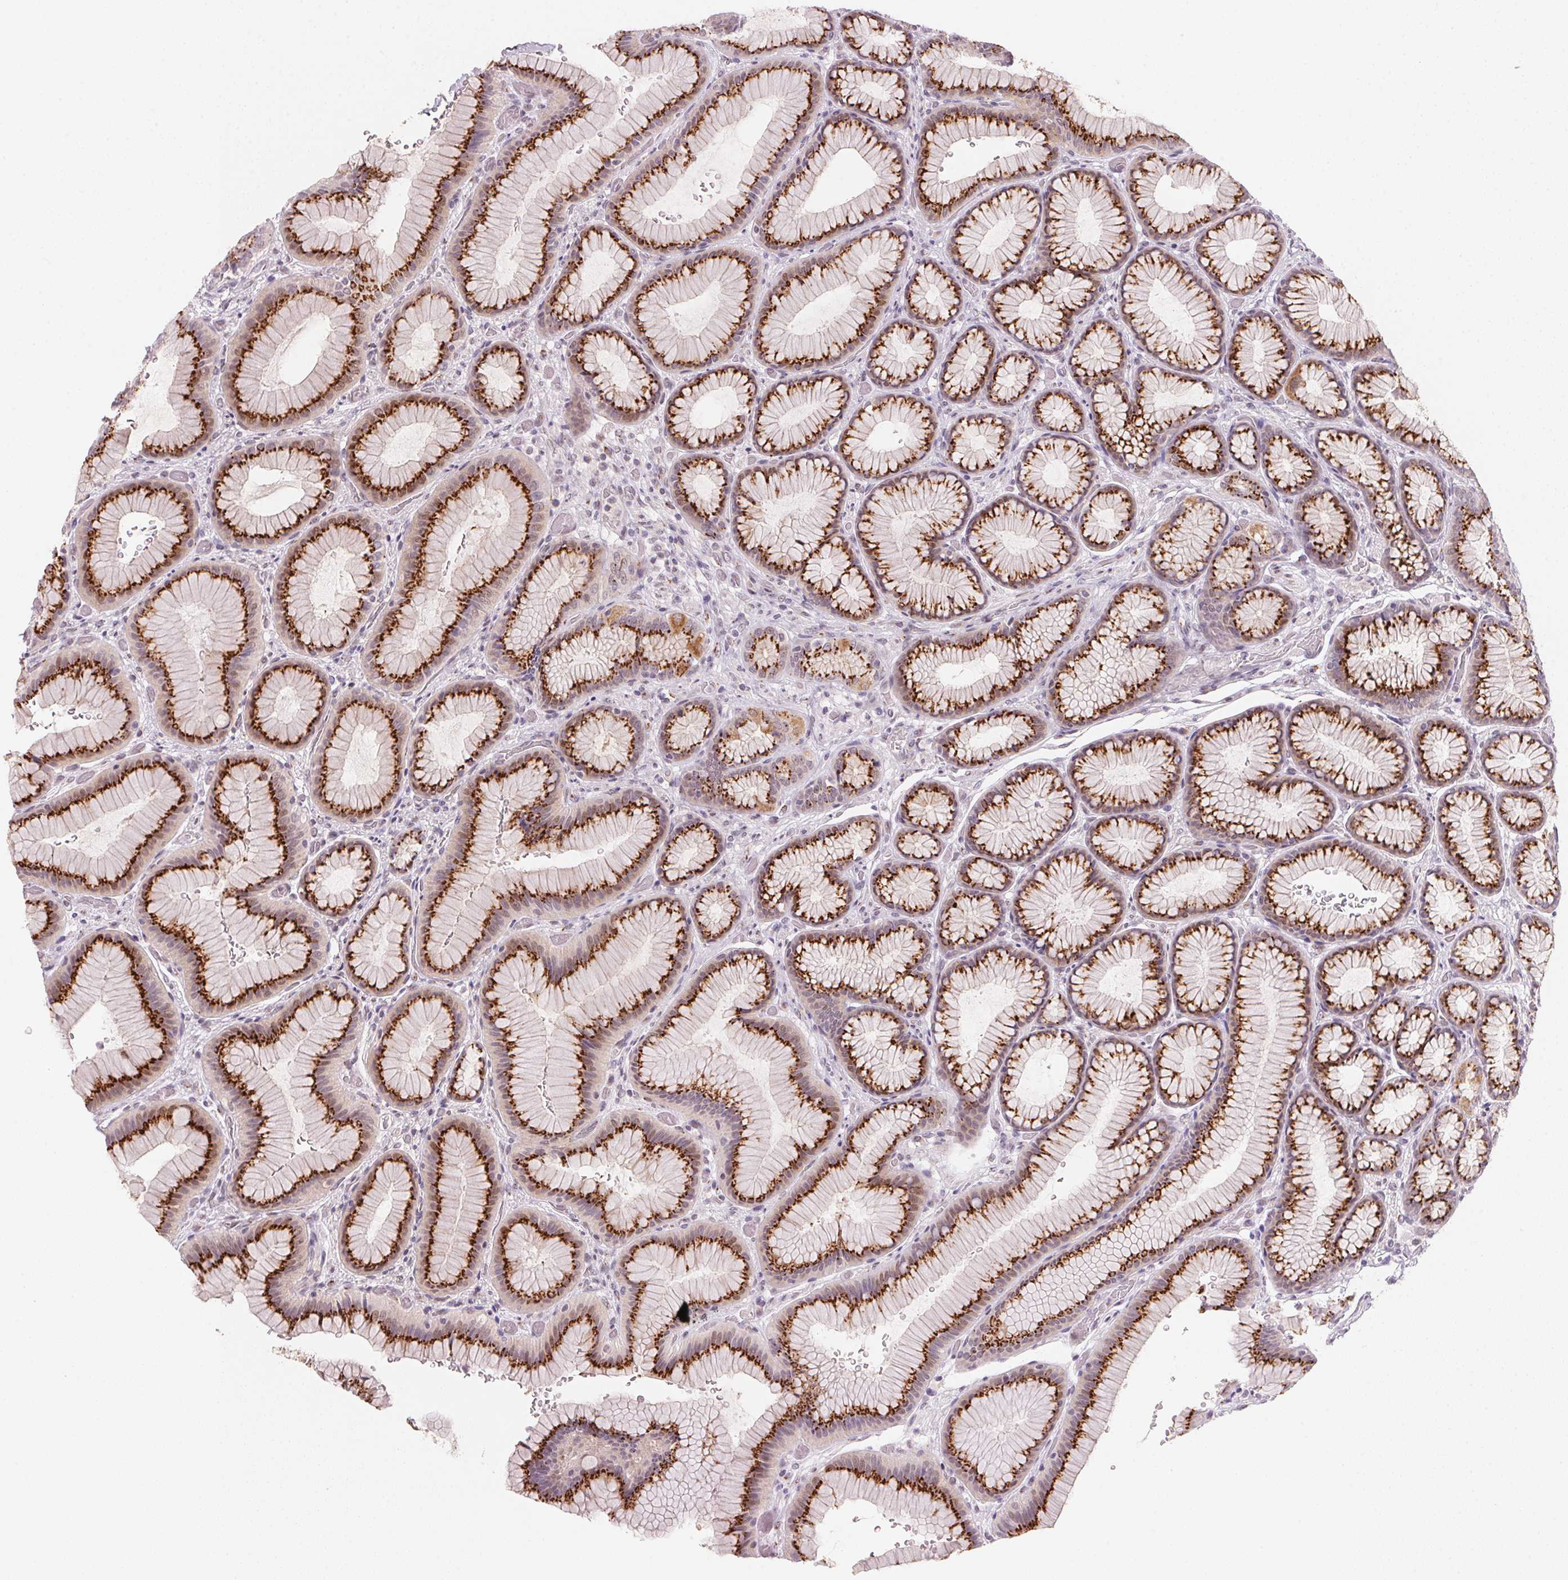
{"staining": {"intensity": "strong", "quantity": ">75%", "location": "cytoplasmic/membranous"}, "tissue": "stomach", "cell_type": "Glandular cells", "image_type": "normal", "snomed": [{"axis": "morphology", "description": "Normal tissue, NOS"}, {"axis": "morphology", "description": "Adenocarcinoma, NOS"}, {"axis": "morphology", "description": "Adenocarcinoma, High grade"}, {"axis": "topography", "description": "Stomach, upper"}, {"axis": "topography", "description": "Stomach"}], "caption": "Immunohistochemical staining of unremarkable human stomach shows >75% levels of strong cytoplasmic/membranous protein positivity in approximately >75% of glandular cells. (Brightfield microscopy of DAB IHC at high magnification).", "gene": "RAB22A", "patient": {"sex": "female", "age": 65}}